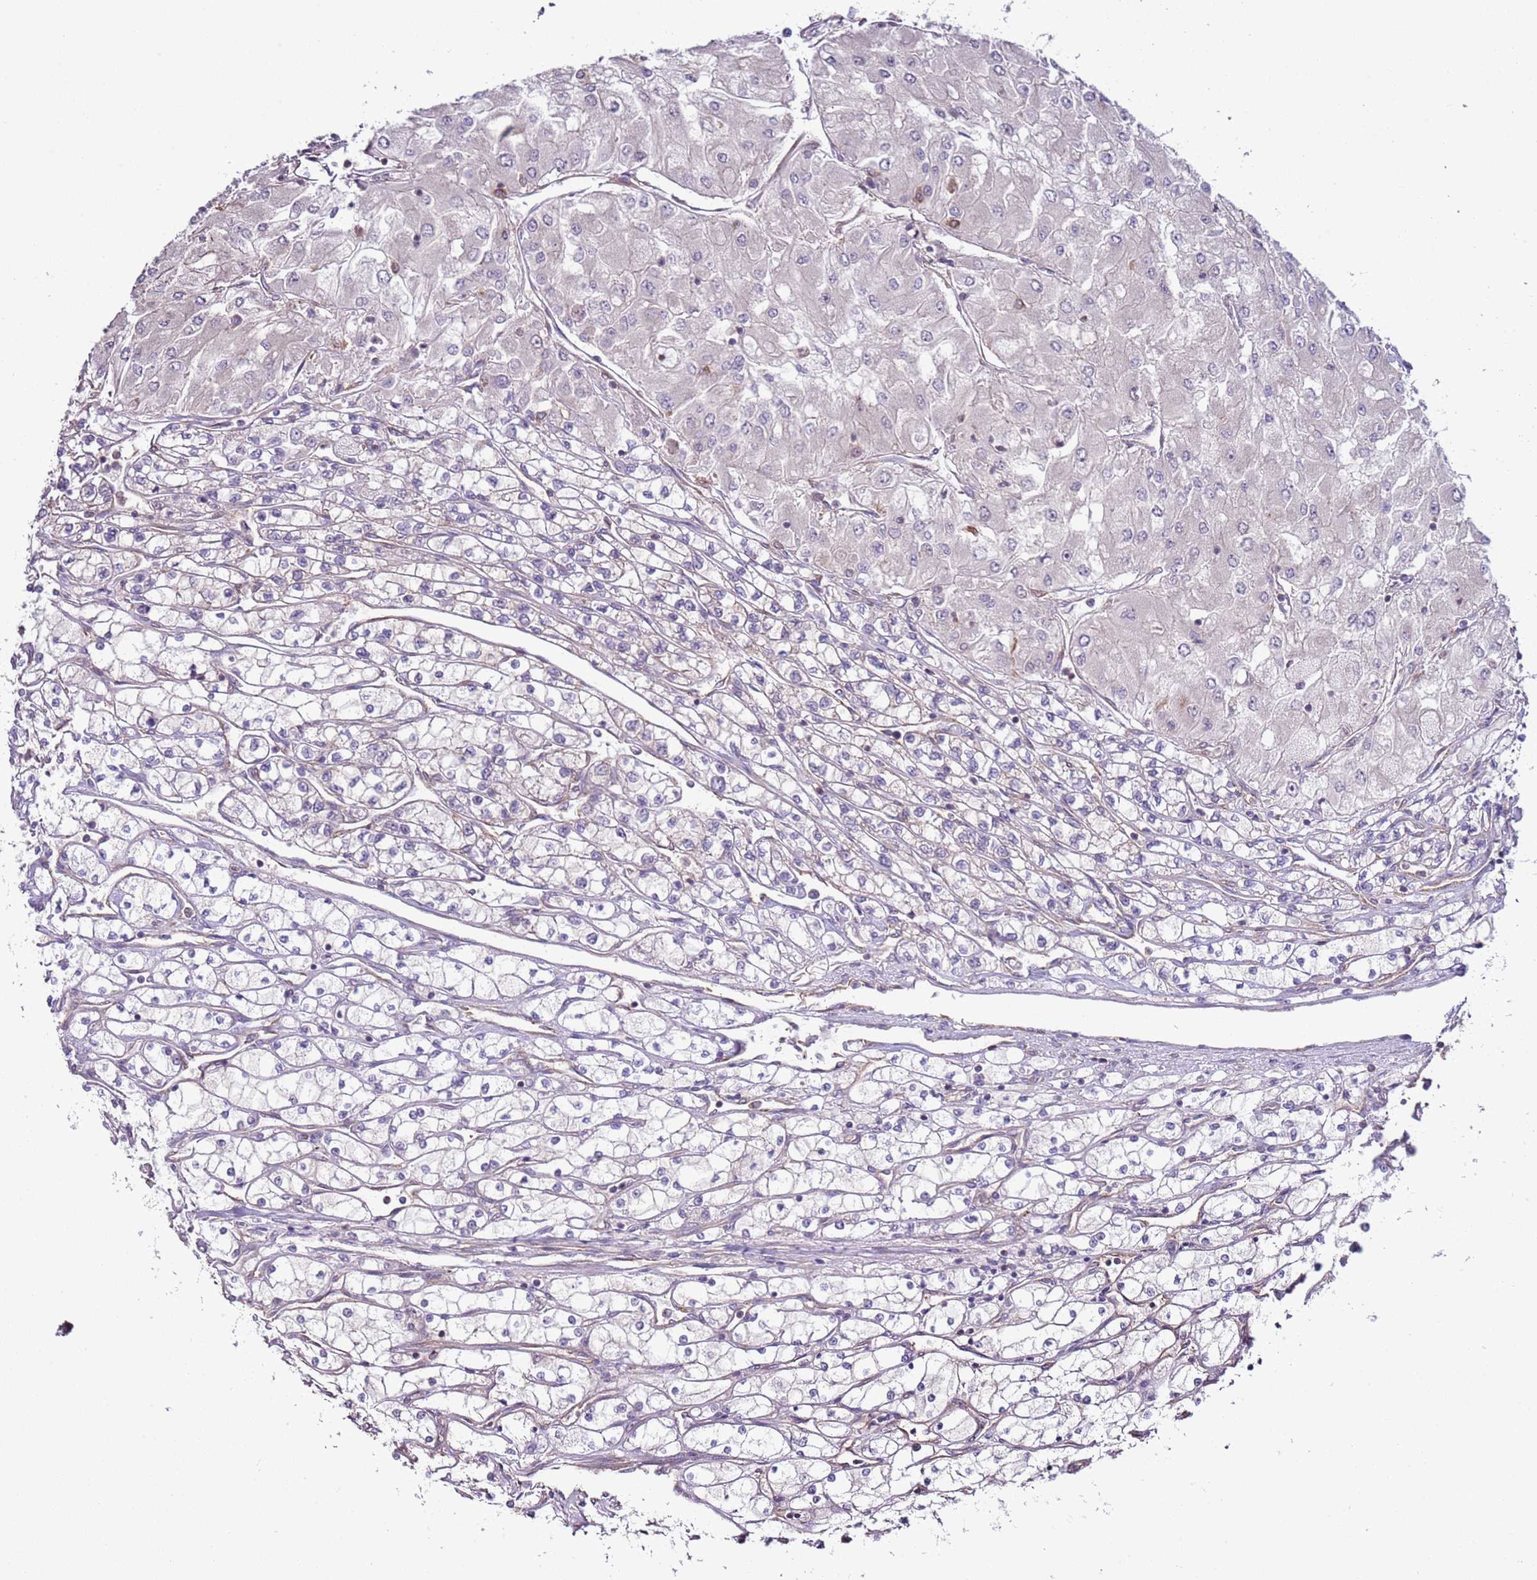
{"staining": {"intensity": "negative", "quantity": "none", "location": "none"}, "tissue": "renal cancer", "cell_type": "Tumor cells", "image_type": "cancer", "snomed": [{"axis": "morphology", "description": "Adenocarcinoma, NOS"}, {"axis": "topography", "description": "Kidney"}], "caption": "Tumor cells show no significant protein expression in adenocarcinoma (renal).", "gene": "LPIN2", "patient": {"sex": "male", "age": 80}}